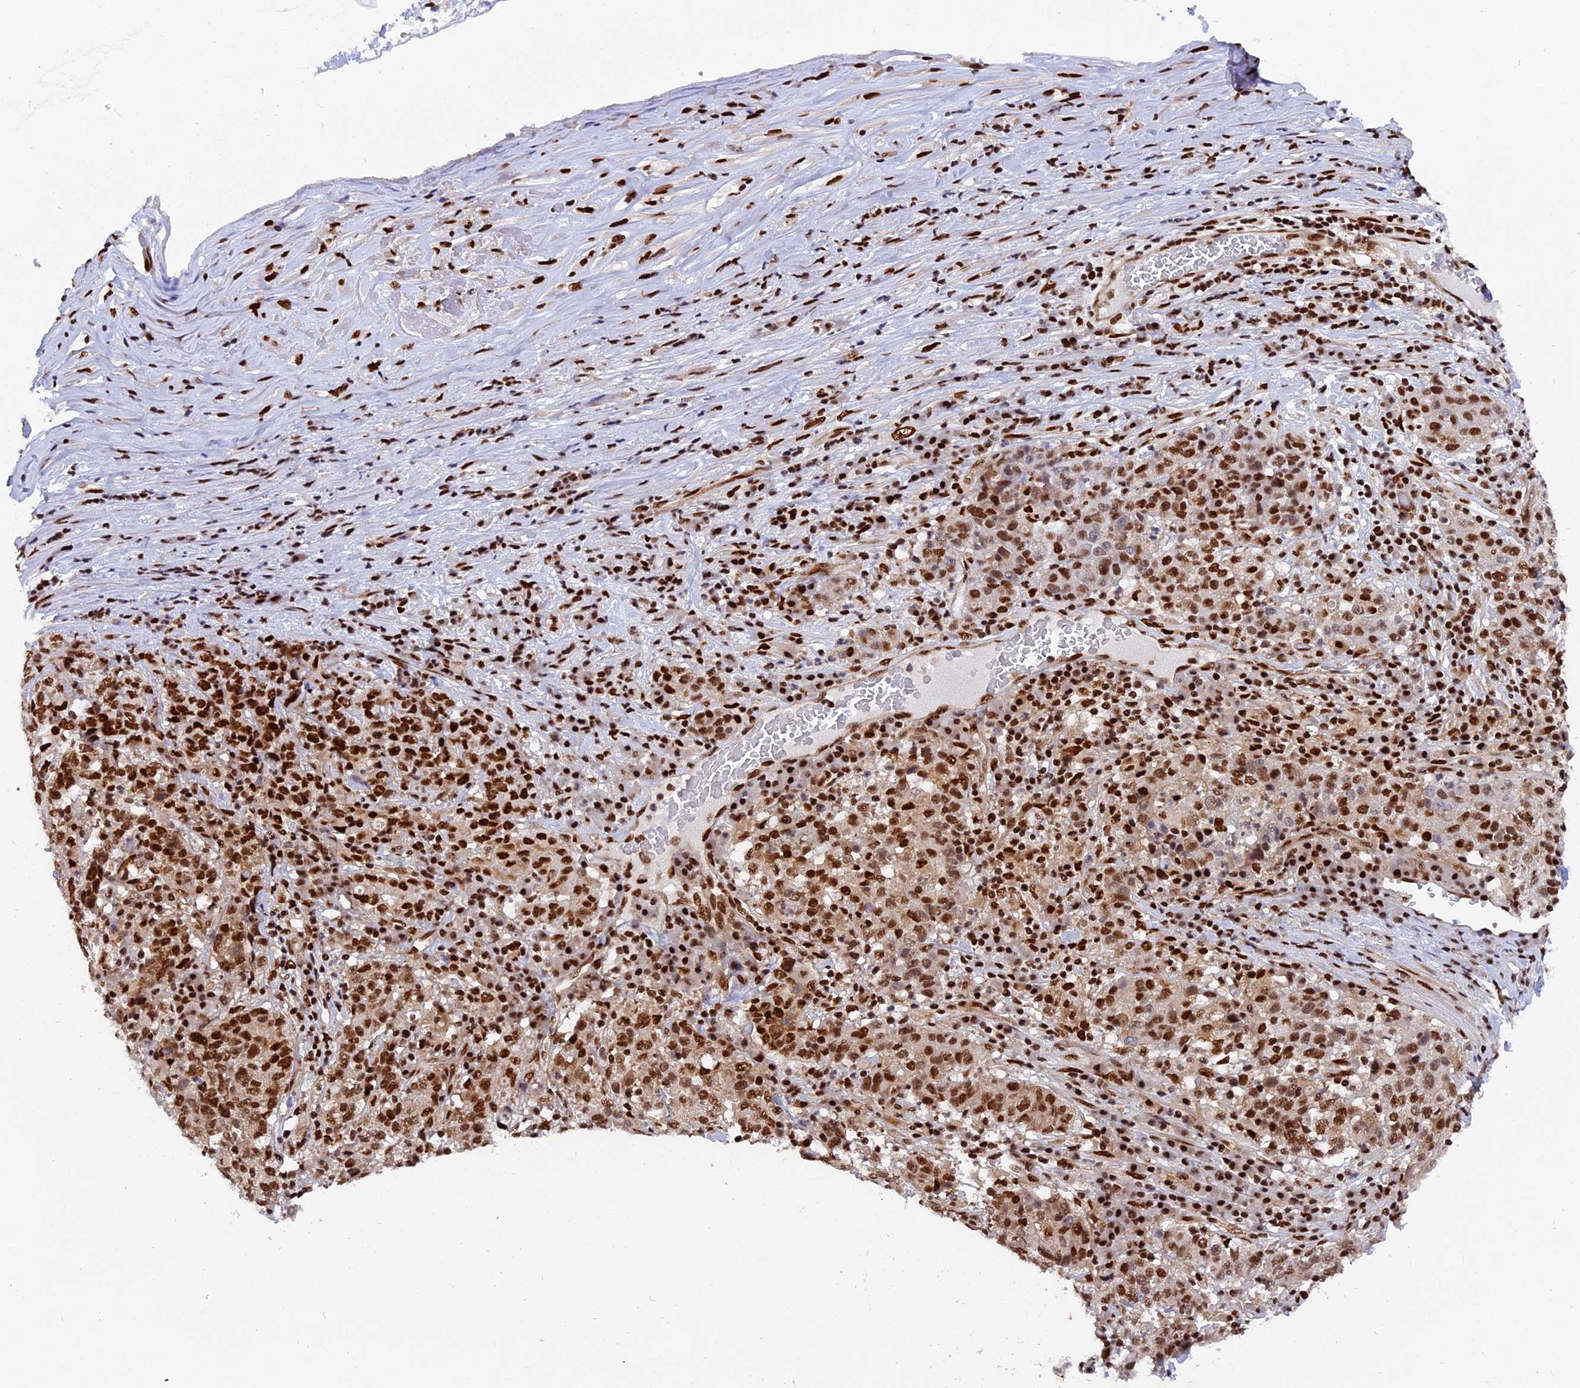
{"staining": {"intensity": "strong", "quantity": ">75%", "location": "nuclear"}, "tissue": "stomach cancer", "cell_type": "Tumor cells", "image_type": "cancer", "snomed": [{"axis": "morphology", "description": "Adenocarcinoma, NOS"}, {"axis": "topography", "description": "Stomach"}], "caption": "Immunohistochemical staining of stomach cancer exhibits strong nuclear protein staining in approximately >75% of tumor cells. Nuclei are stained in blue.", "gene": "RAMAC", "patient": {"sex": "male", "age": 59}}